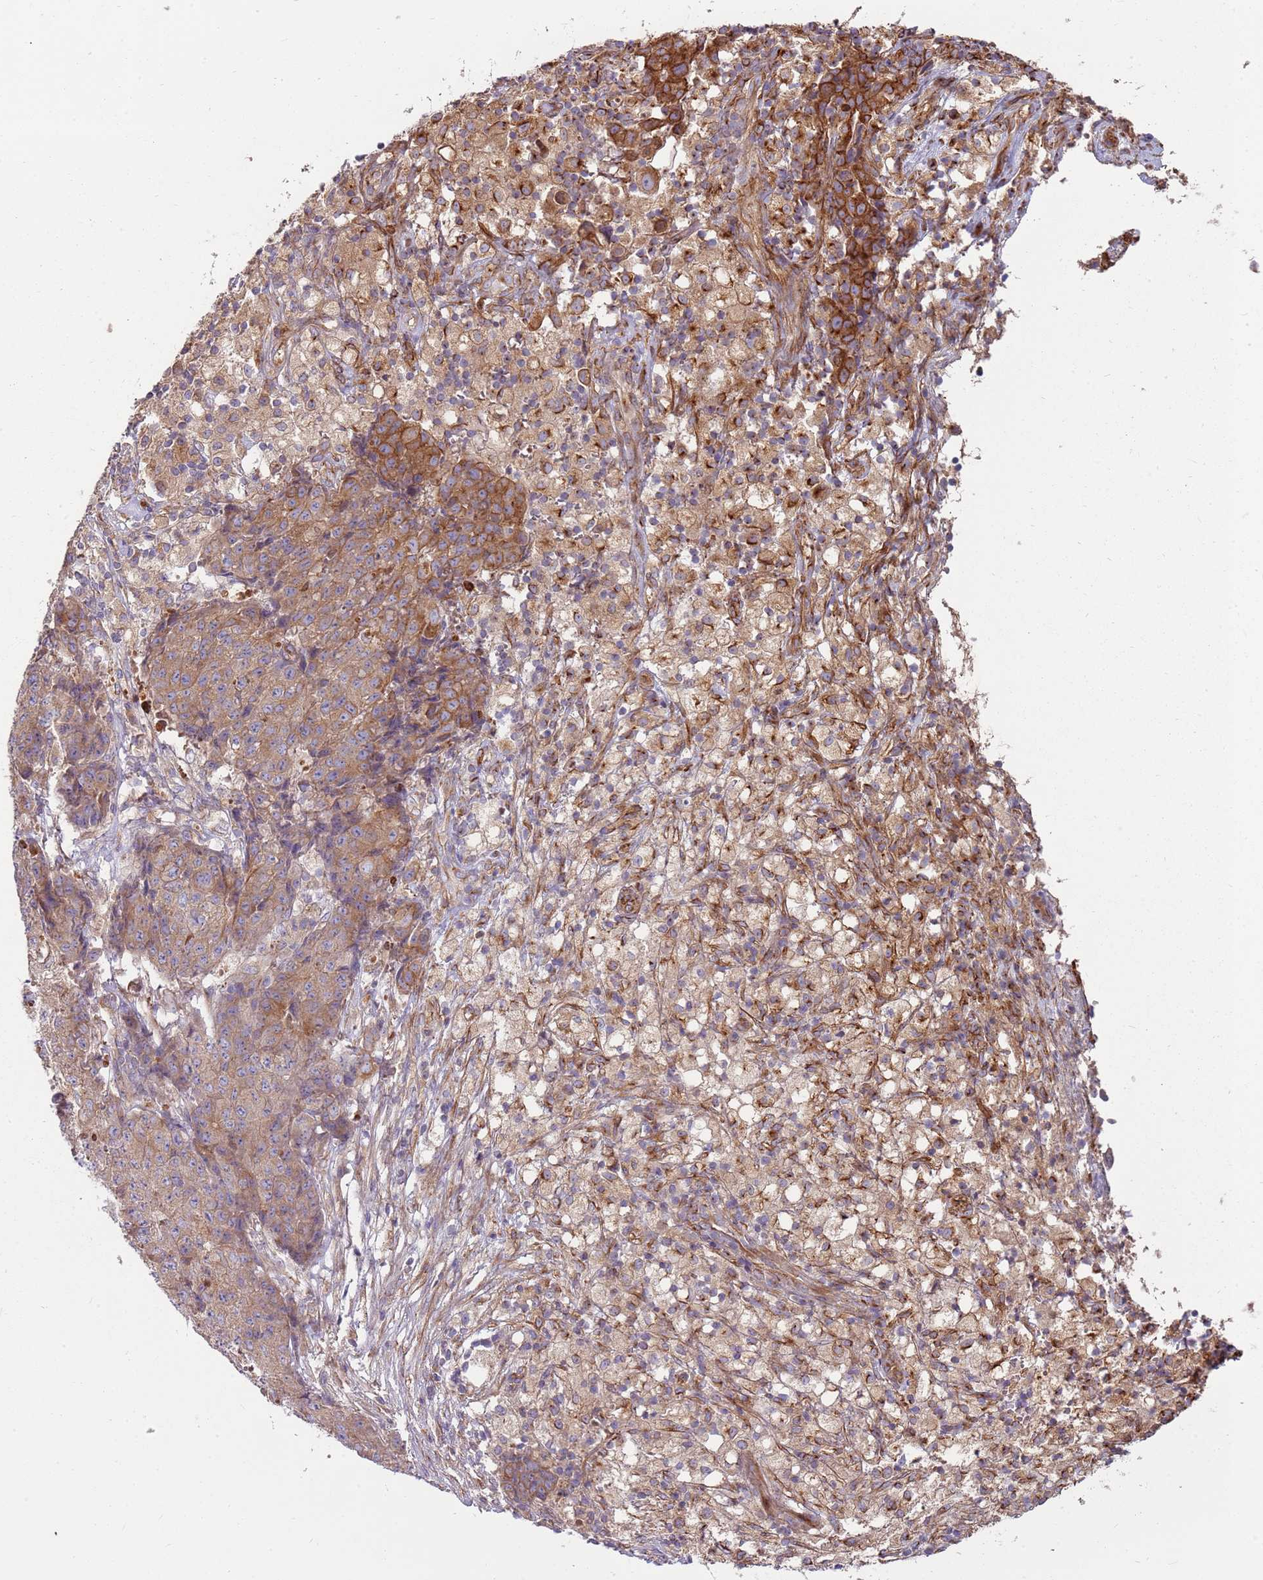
{"staining": {"intensity": "moderate", "quantity": ">75%", "location": "cytoplasmic/membranous"}, "tissue": "ovarian cancer", "cell_type": "Tumor cells", "image_type": "cancer", "snomed": [{"axis": "morphology", "description": "Carcinoma, endometroid"}, {"axis": "topography", "description": "Ovary"}], "caption": "DAB (3,3'-diaminobenzidine) immunohistochemical staining of ovarian cancer (endometroid carcinoma) demonstrates moderate cytoplasmic/membranous protein staining in about >75% of tumor cells.", "gene": "EMC1", "patient": {"sex": "female", "age": 42}}